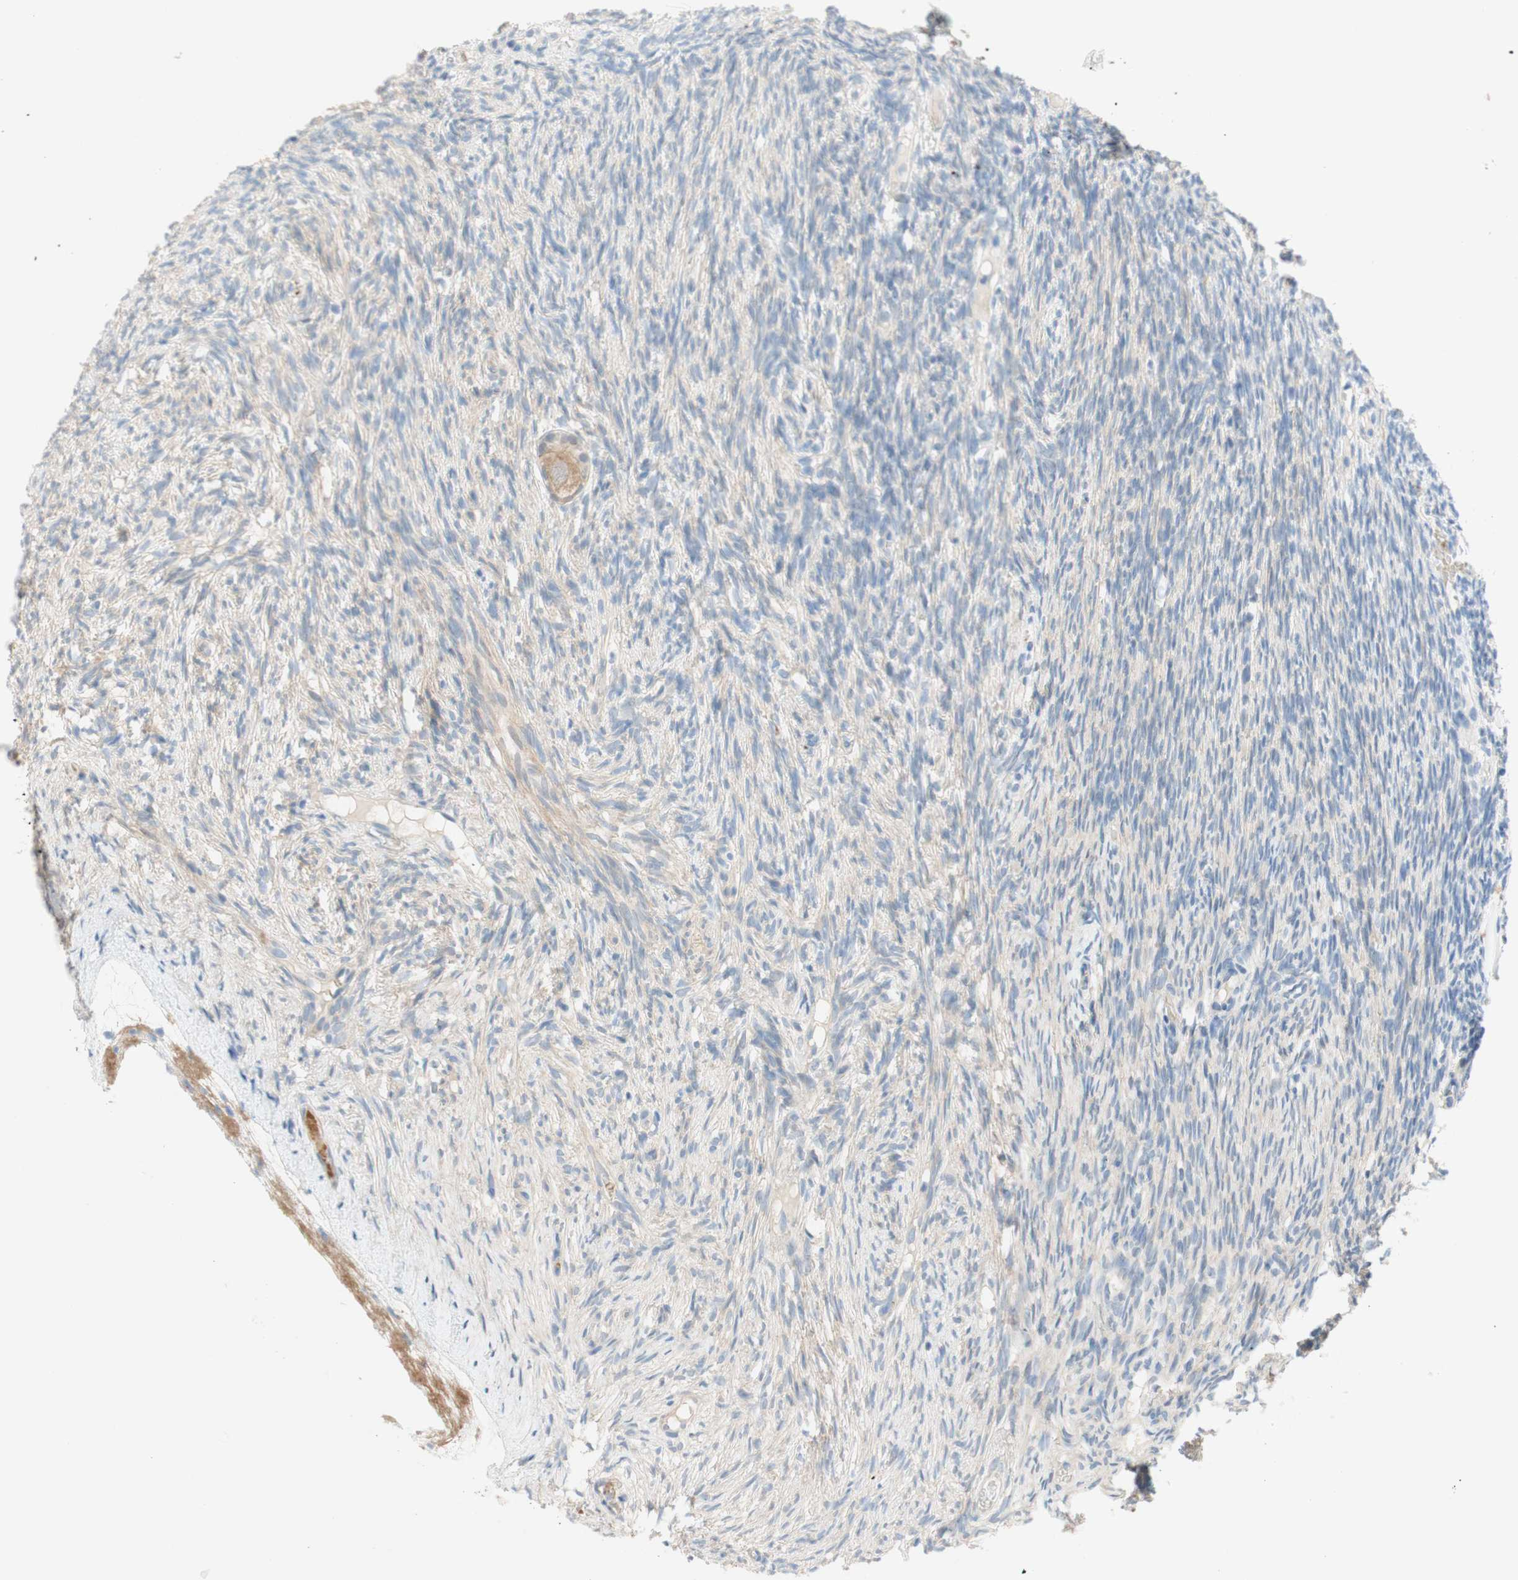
{"staining": {"intensity": "weak", "quantity": ">75%", "location": "cytoplasmic/membranous"}, "tissue": "ovary", "cell_type": "Follicle cells", "image_type": "normal", "snomed": [{"axis": "morphology", "description": "Normal tissue, NOS"}, {"axis": "topography", "description": "Ovary"}], "caption": "Brown immunohistochemical staining in normal ovary shows weak cytoplasmic/membranous expression in approximately >75% of follicle cells.", "gene": "ENTREP2", "patient": {"sex": "female", "age": 33}}